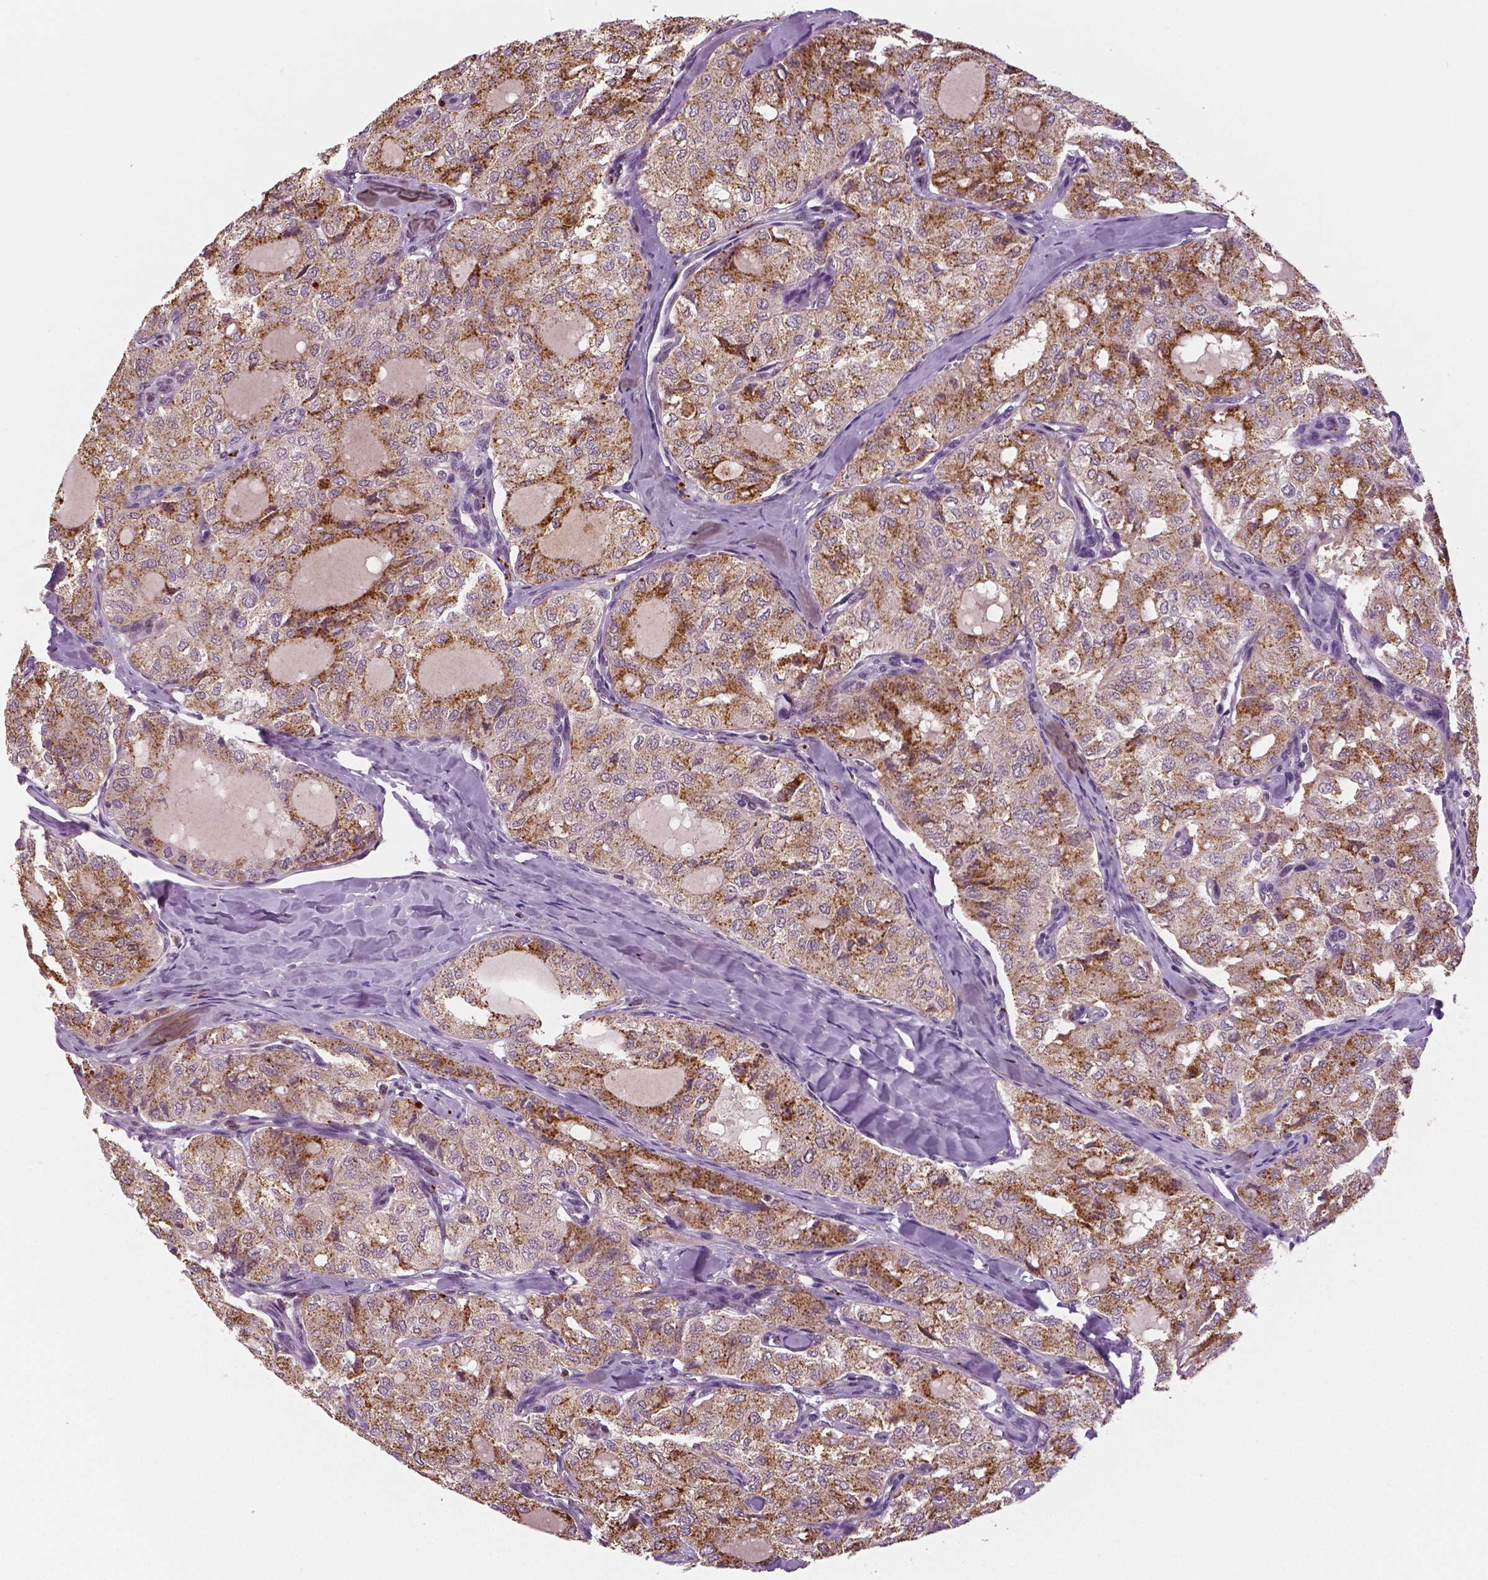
{"staining": {"intensity": "moderate", "quantity": "25%-75%", "location": "cytoplasmic/membranous"}, "tissue": "thyroid cancer", "cell_type": "Tumor cells", "image_type": "cancer", "snomed": [{"axis": "morphology", "description": "Follicular adenoma carcinoma, NOS"}, {"axis": "topography", "description": "Thyroid gland"}], "caption": "Tumor cells reveal moderate cytoplasmic/membranous positivity in approximately 25%-75% of cells in follicular adenoma carcinoma (thyroid). The protein is stained brown, and the nuclei are stained in blue (DAB (3,3'-diaminobenzidine) IHC with brightfield microscopy, high magnification).", "gene": "MKI67", "patient": {"sex": "male", "age": 75}}